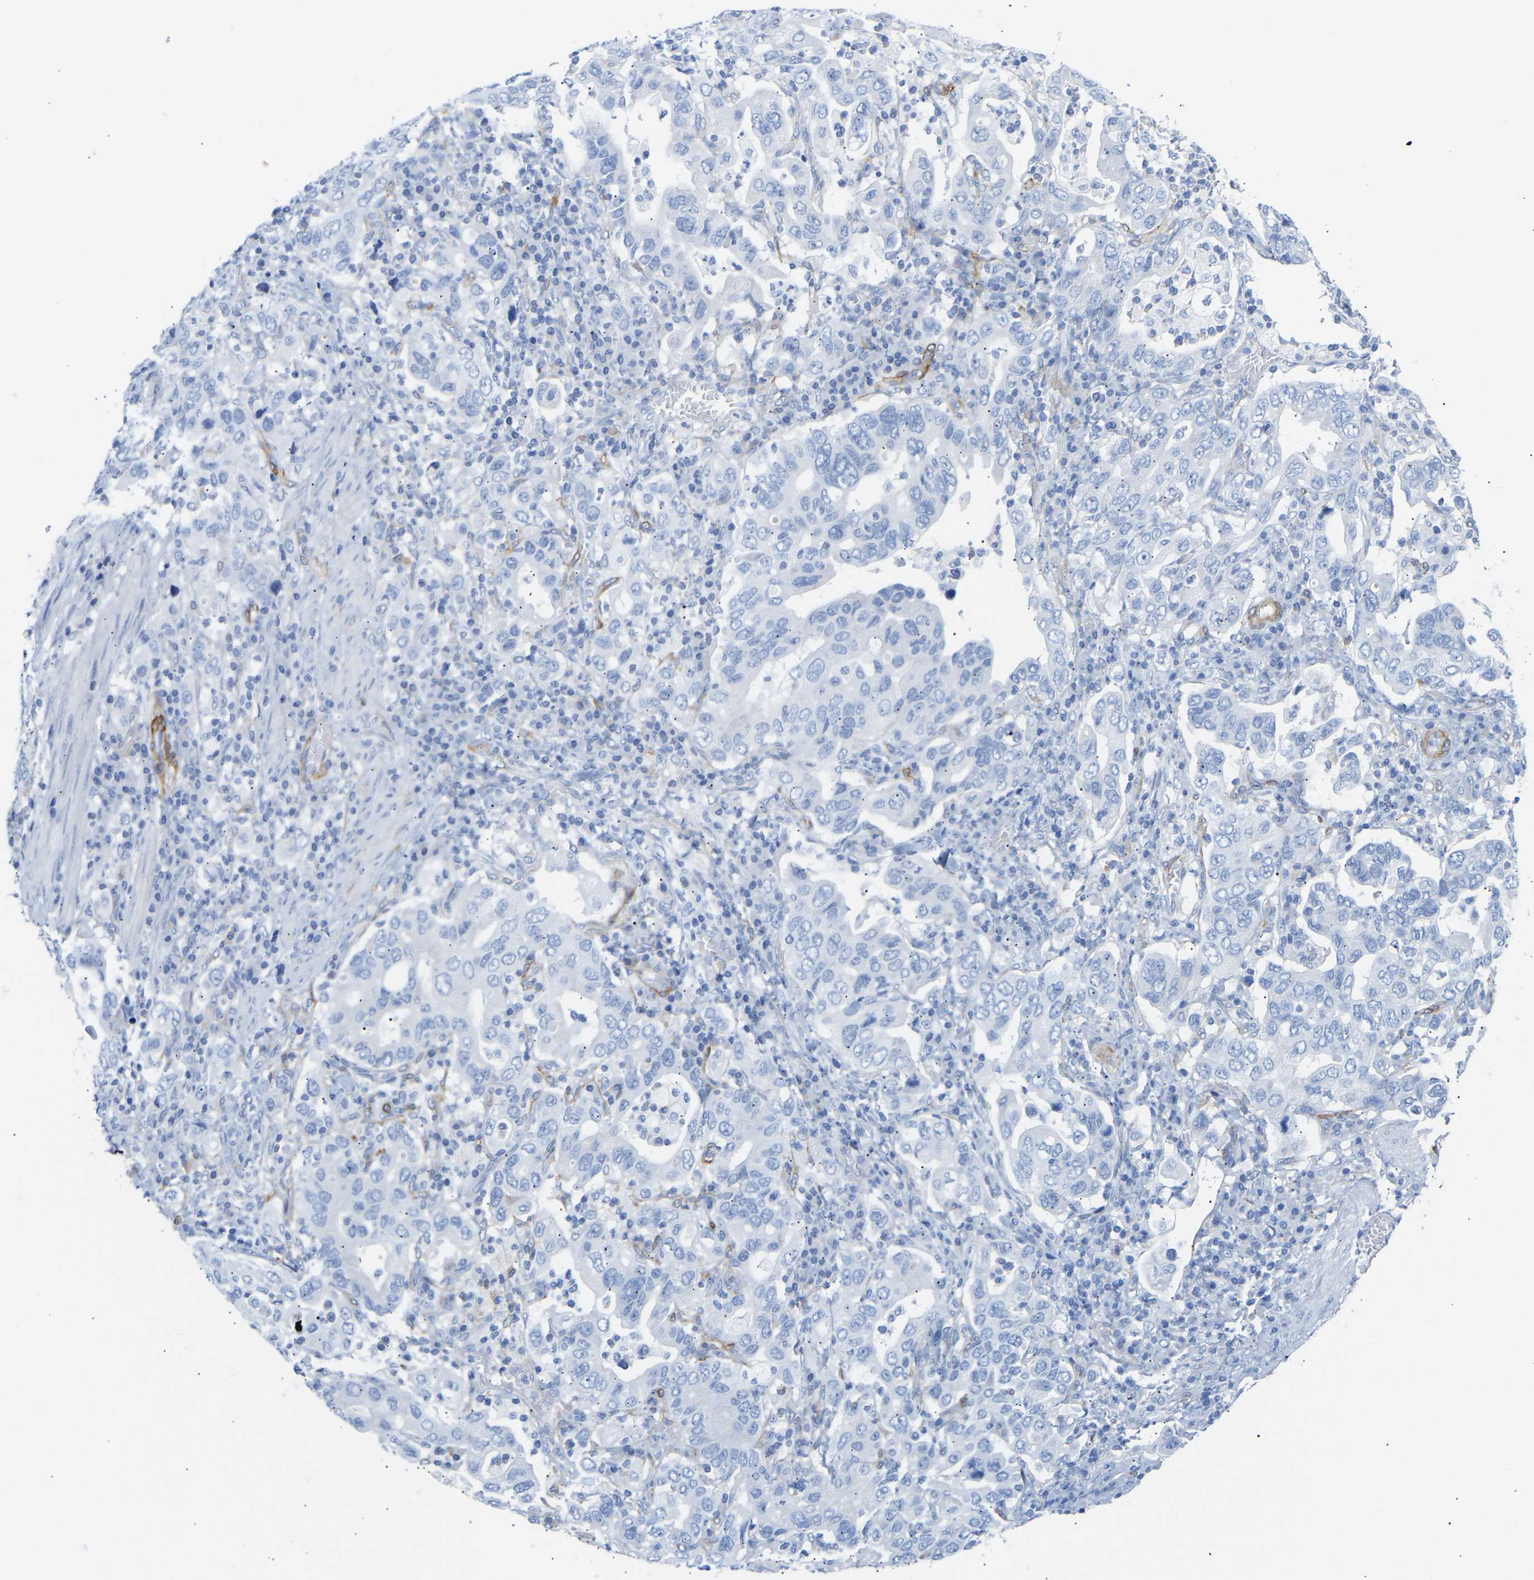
{"staining": {"intensity": "negative", "quantity": "none", "location": "none"}, "tissue": "stomach cancer", "cell_type": "Tumor cells", "image_type": "cancer", "snomed": [{"axis": "morphology", "description": "Adenocarcinoma, NOS"}, {"axis": "topography", "description": "Stomach, upper"}], "caption": "This is an immunohistochemistry (IHC) photomicrograph of stomach adenocarcinoma. There is no expression in tumor cells.", "gene": "AMPH", "patient": {"sex": "male", "age": 62}}